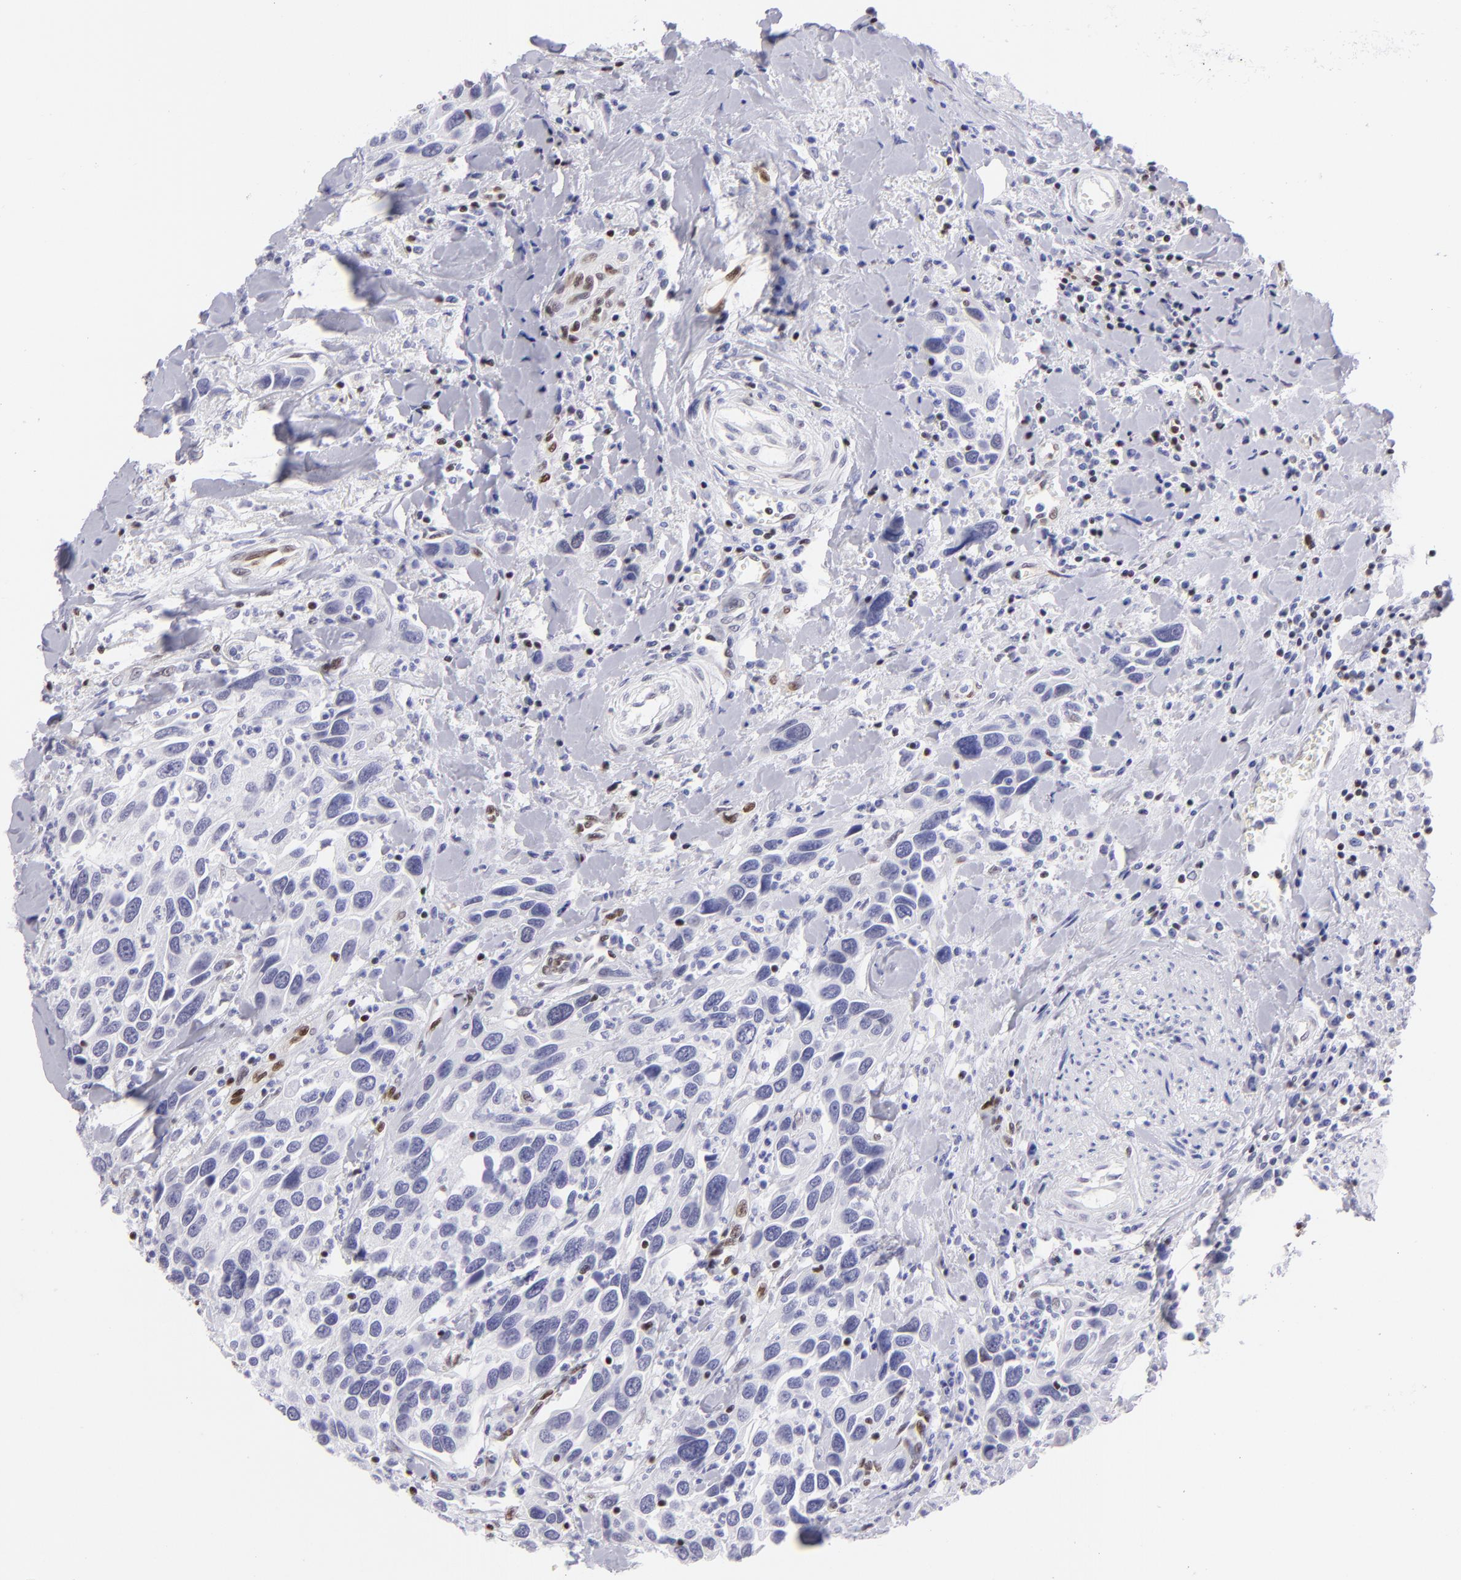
{"staining": {"intensity": "negative", "quantity": "none", "location": "none"}, "tissue": "urothelial cancer", "cell_type": "Tumor cells", "image_type": "cancer", "snomed": [{"axis": "morphology", "description": "Urothelial carcinoma, High grade"}, {"axis": "topography", "description": "Urinary bladder"}], "caption": "An image of human urothelial cancer is negative for staining in tumor cells.", "gene": "ETS1", "patient": {"sex": "male", "age": 66}}